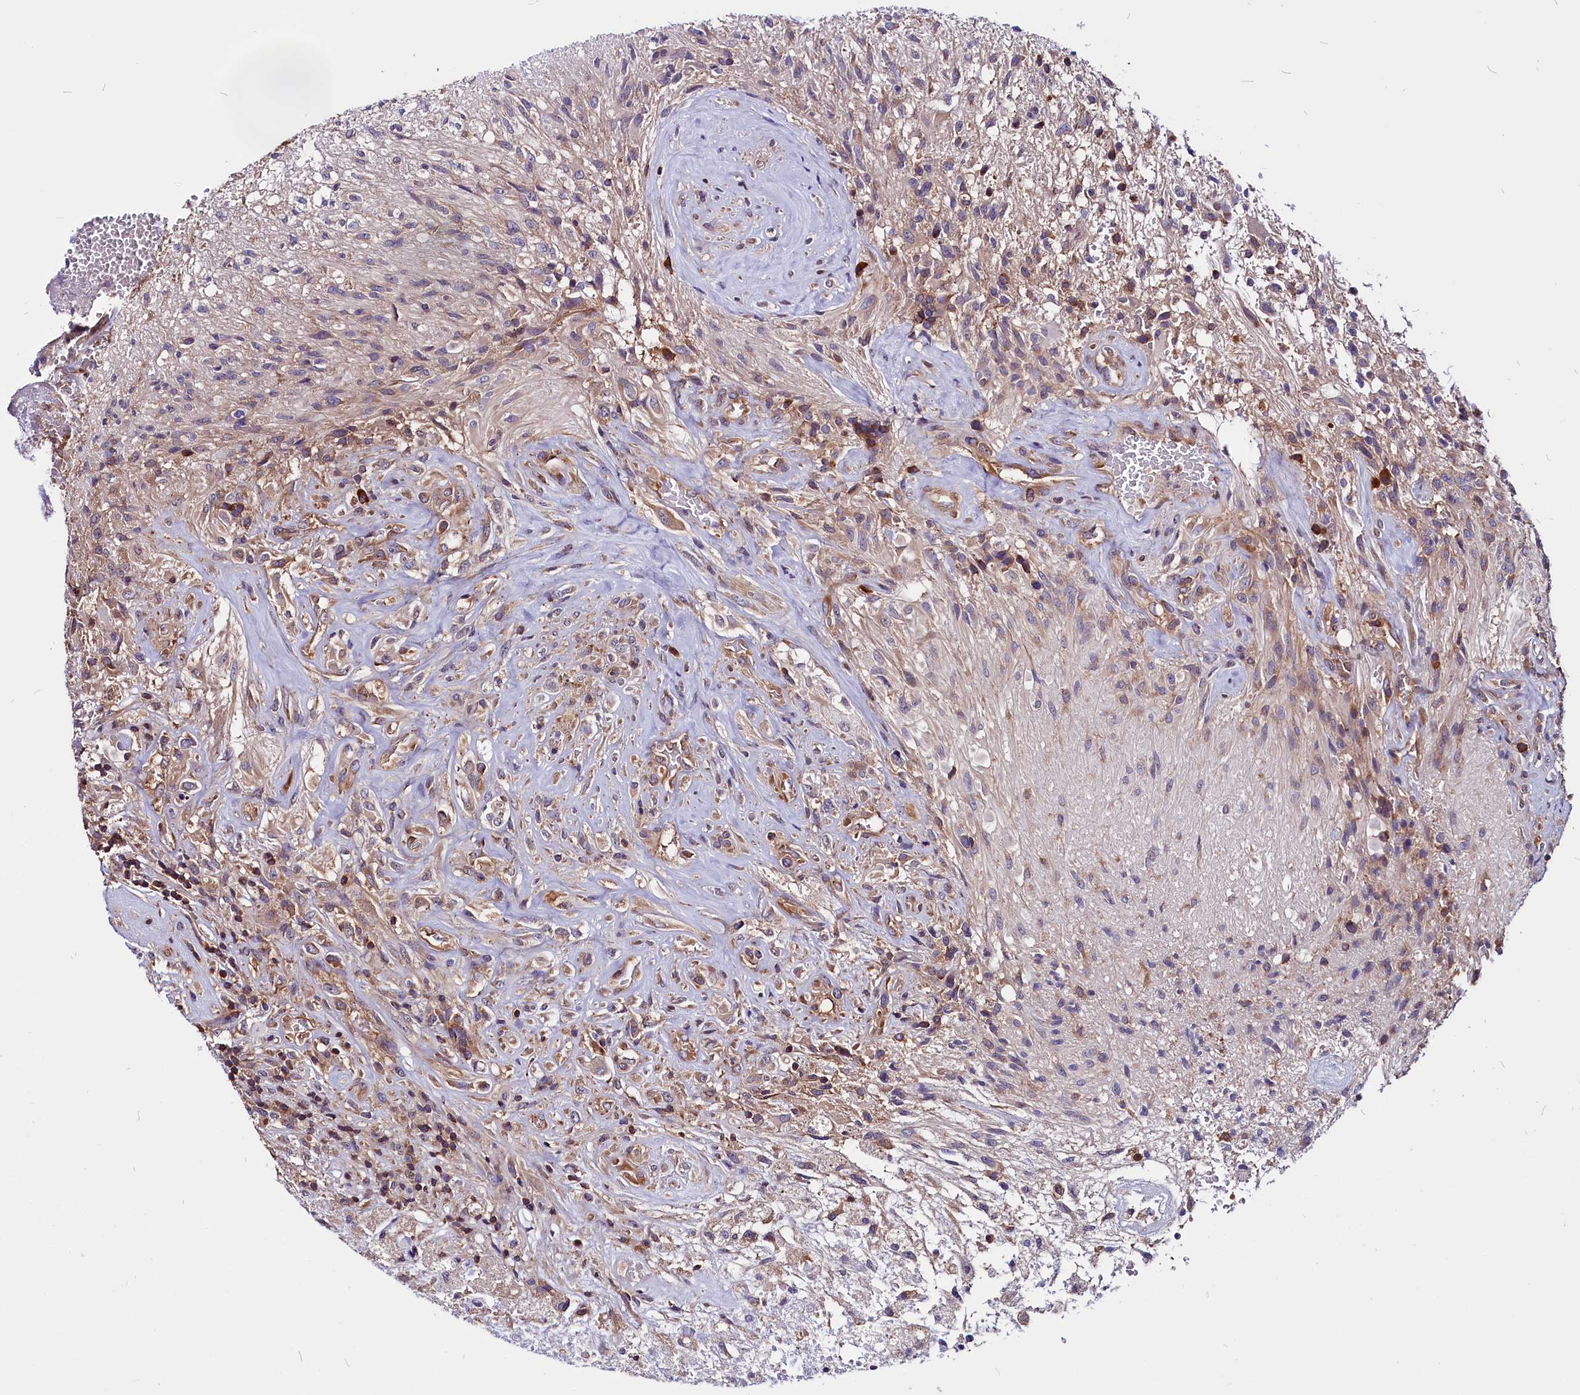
{"staining": {"intensity": "weak", "quantity": ">75%", "location": "cytoplasmic/membranous"}, "tissue": "glioma", "cell_type": "Tumor cells", "image_type": "cancer", "snomed": [{"axis": "morphology", "description": "Glioma, malignant, High grade"}, {"axis": "topography", "description": "Brain"}], "caption": "Human malignant glioma (high-grade) stained with a protein marker shows weak staining in tumor cells.", "gene": "EIF3G", "patient": {"sex": "male", "age": 56}}